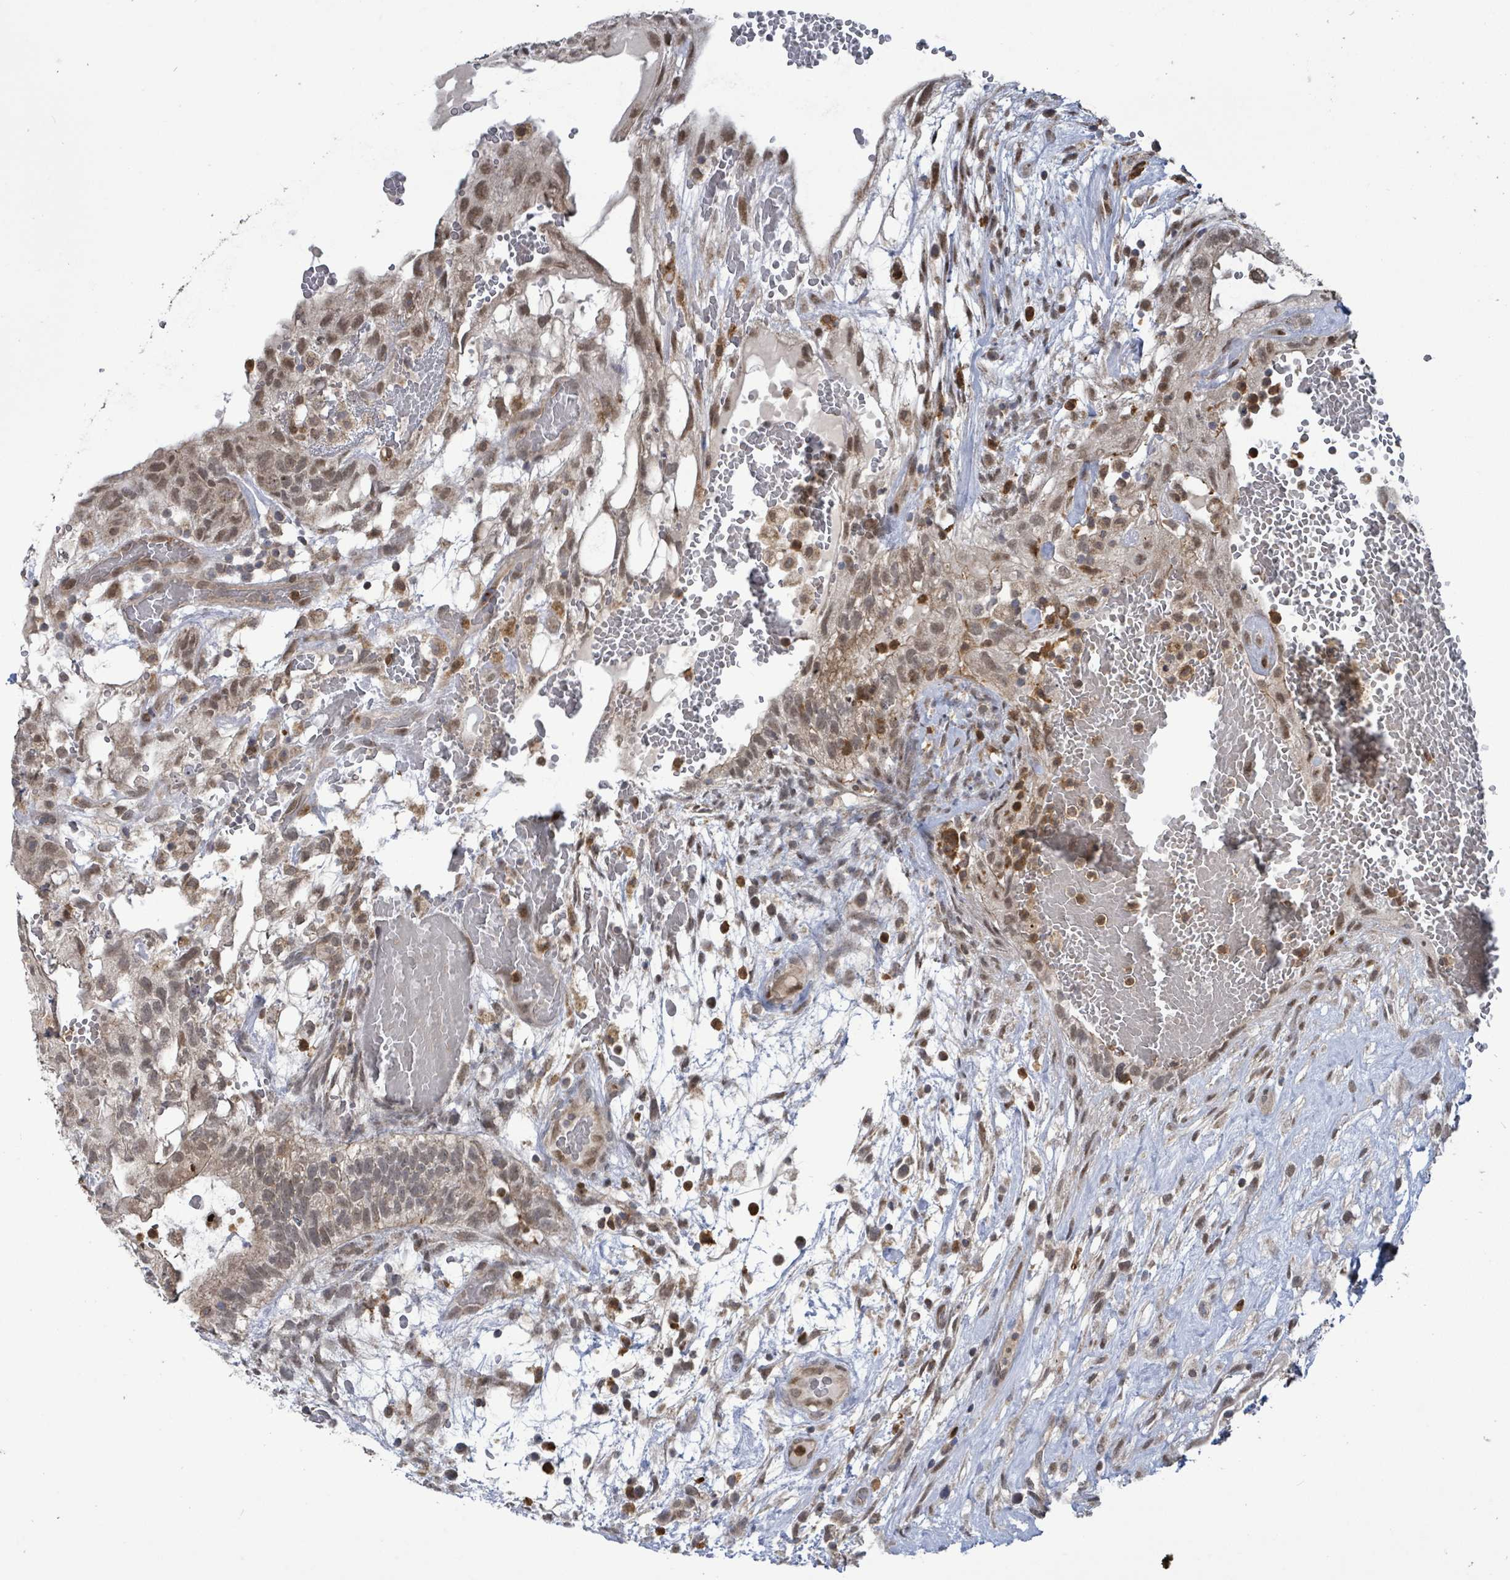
{"staining": {"intensity": "moderate", "quantity": "<25%", "location": "cytoplasmic/membranous,nuclear"}, "tissue": "testis cancer", "cell_type": "Tumor cells", "image_type": "cancer", "snomed": [{"axis": "morphology", "description": "Normal tissue, NOS"}, {"axis": "morphology", "description": "Carcinoma, Embryonal, NOS"}, {"axis": "topography", "description": "Testis"}], "caption": "There is low levels of moderate cytoplasmic/membranous and nuclear expression in tumor cells of testis embryonal carcinoma, as demonstrated by immunohistochemical staining (brown color).", "gene": "COQ6", "patient": {"sex": "male", "age": 32}}